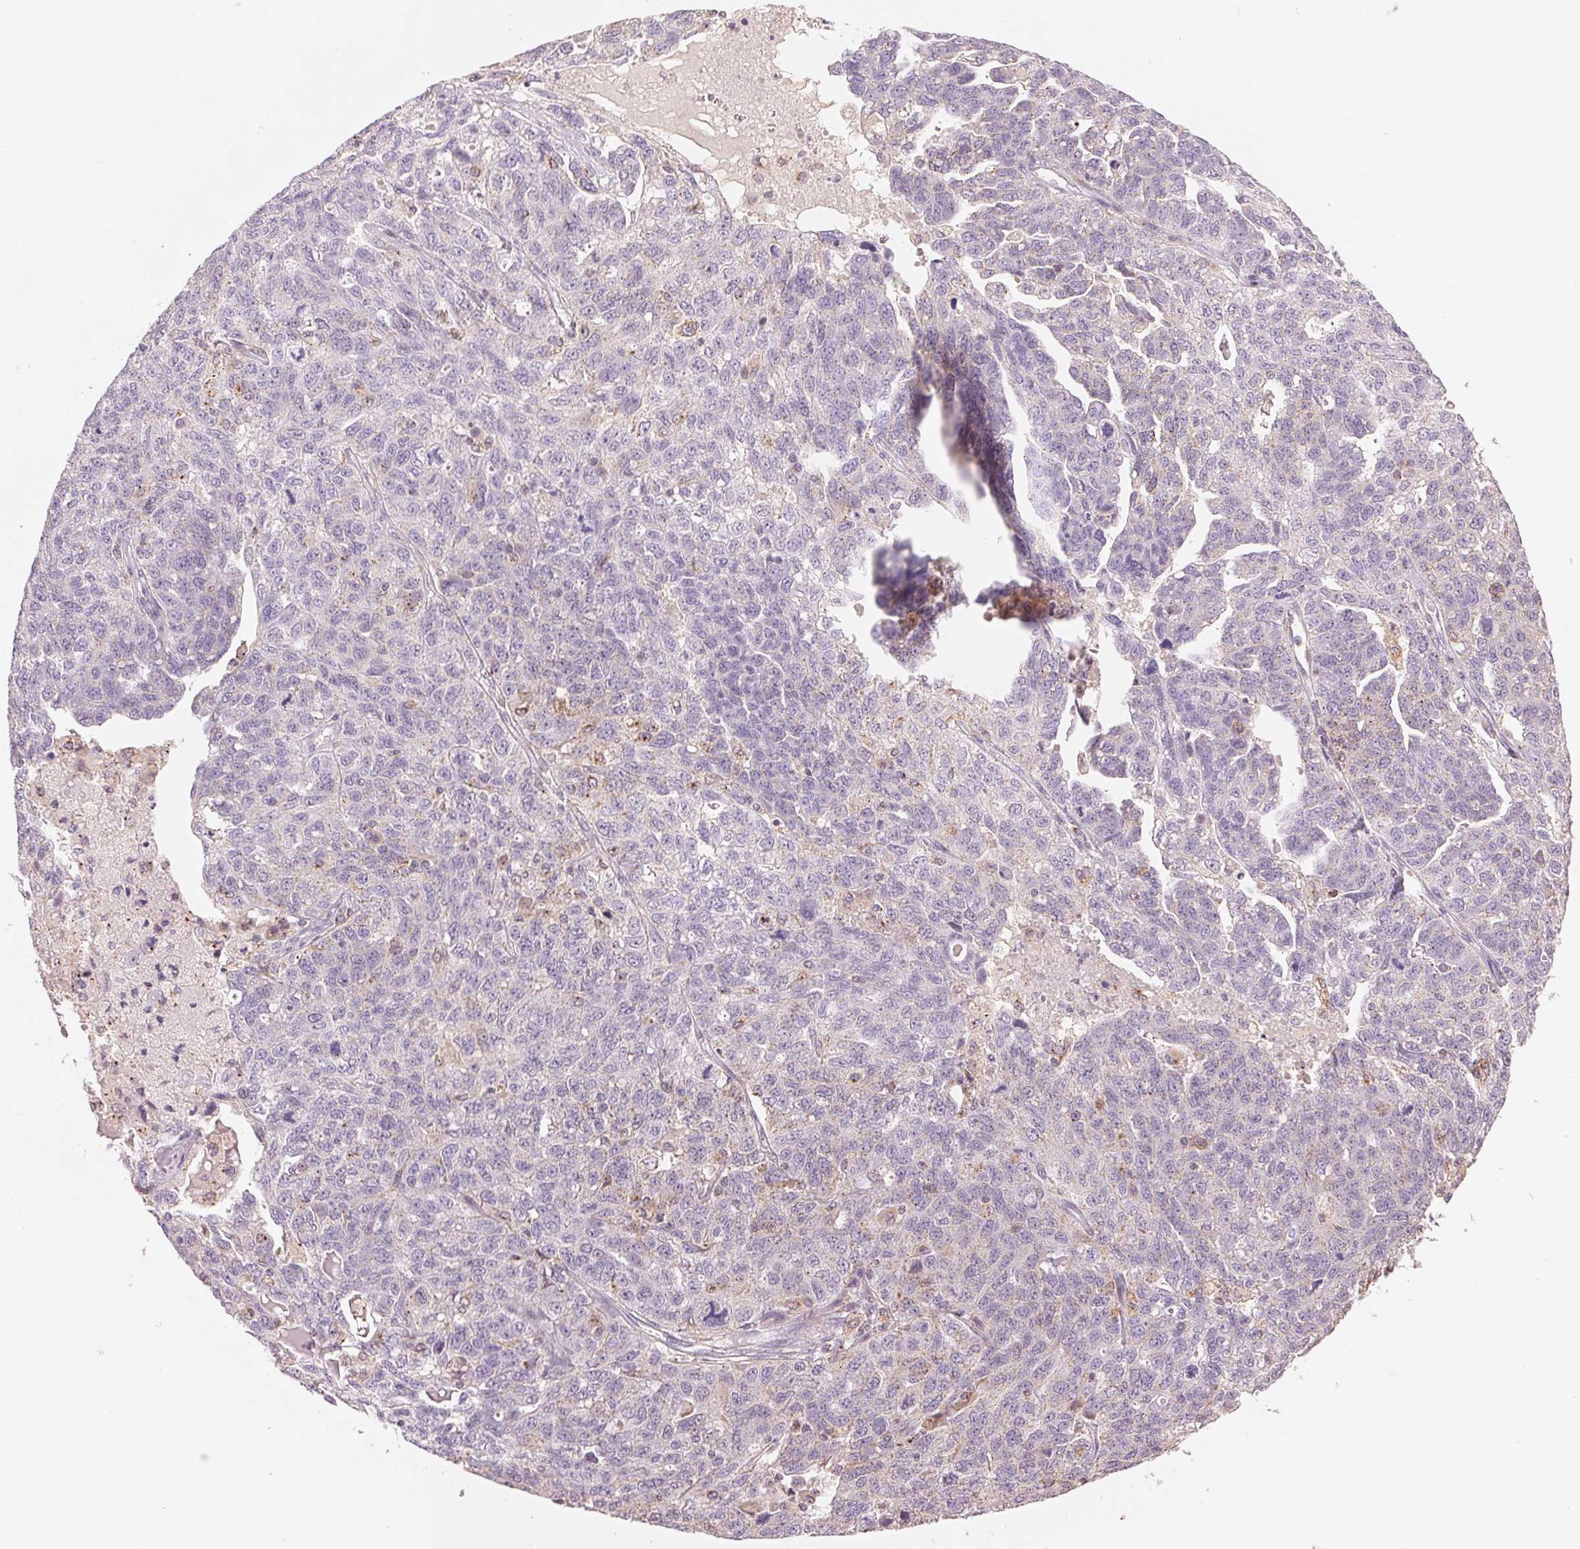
{"staining": {"intensity": "negative", "quantity": "none", "location": "none"}, "tissue": "ovarian cancer", "cell_type": "Tumor cells", "image_type": "cancer", "snomed": [{"axis": "morphology", "description": "Cystadenocarcinoma, serous, NOS"}, {"axis": "topography", "description": "Ovary"}], "caption": "The histopathology image shows no significant positivity in tumor cells of serous cystadenocarcinoma (ovarian).", "gene": "HOXB13", "patient": {"sex": "female", "age": 71}}